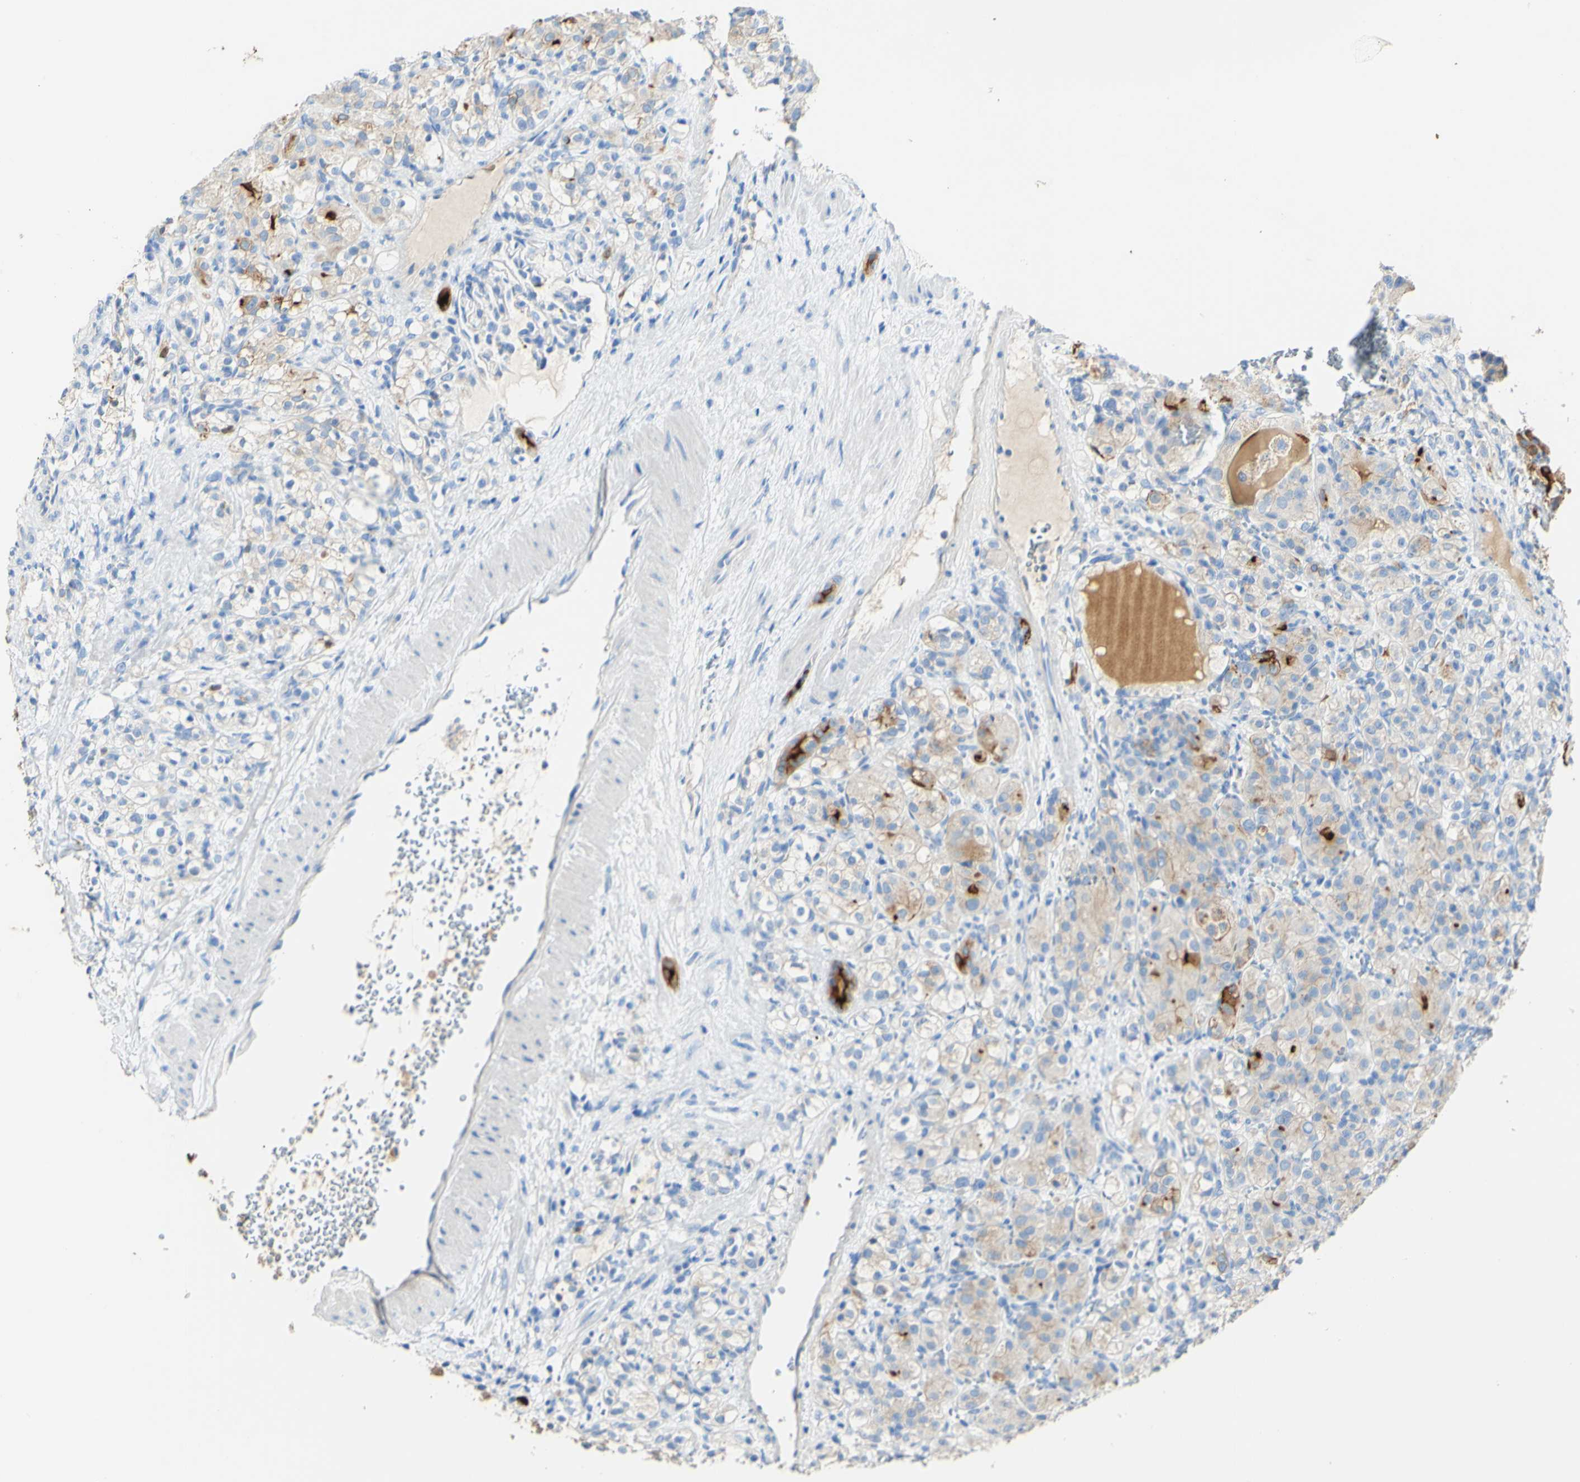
{"staining": {"intensity": "weak", "quantity": ">75%", "location": "cytoplasmic/membranous"}, "tissue": "renal cancer", "cell_type": "Tumor cells", "image_type": "cancer", "snomed": [{"axis": "morphology", "description": "Adenocarcinoma, NOS"}, {"axis": "topography", "description": "Kidney"}], "caption": "Renal adenocarcinoma stained with immunohistochemistry demonstrates weak cytoplasmic/membranous expression in about >75% of tumor cells.", "gene": "PIGR", "patient": {"sex": "male", "age": 61}}